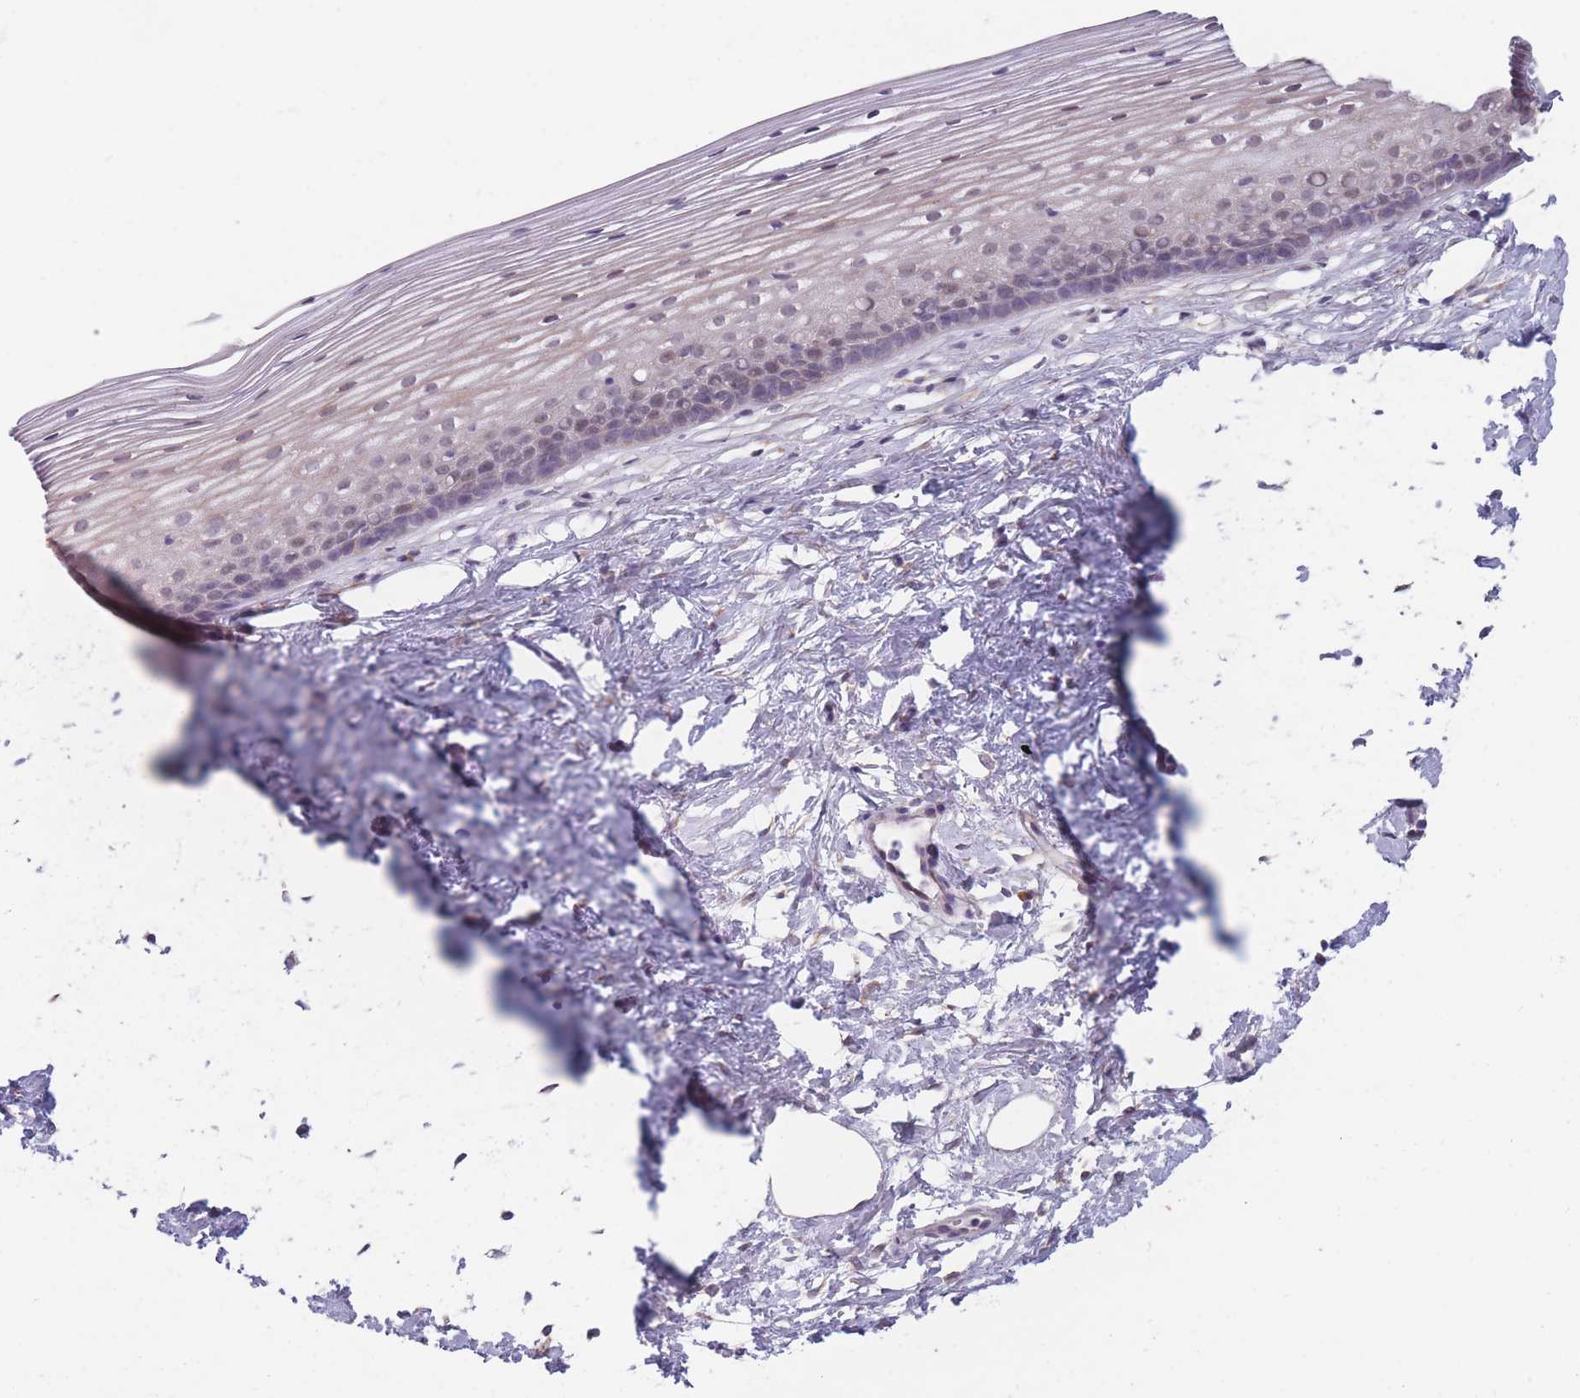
{"staining": {"intensity": "negative", "quantity": "none", "location": "none"}, "tissue": "cervix", "cell_type": "Glandular cells", "image_type": "normal", "snomed": [{"axis": "morphology", "description": "Normal tissue, NOS"}, {"axis": "topography", "description": "Cervix"}], "caption": "Immunohistochemistry of benign human cervix exhibits no expression in glandular cells.", "gene": "COL27A1", "patient": {"sex": "female", "age": 40}}